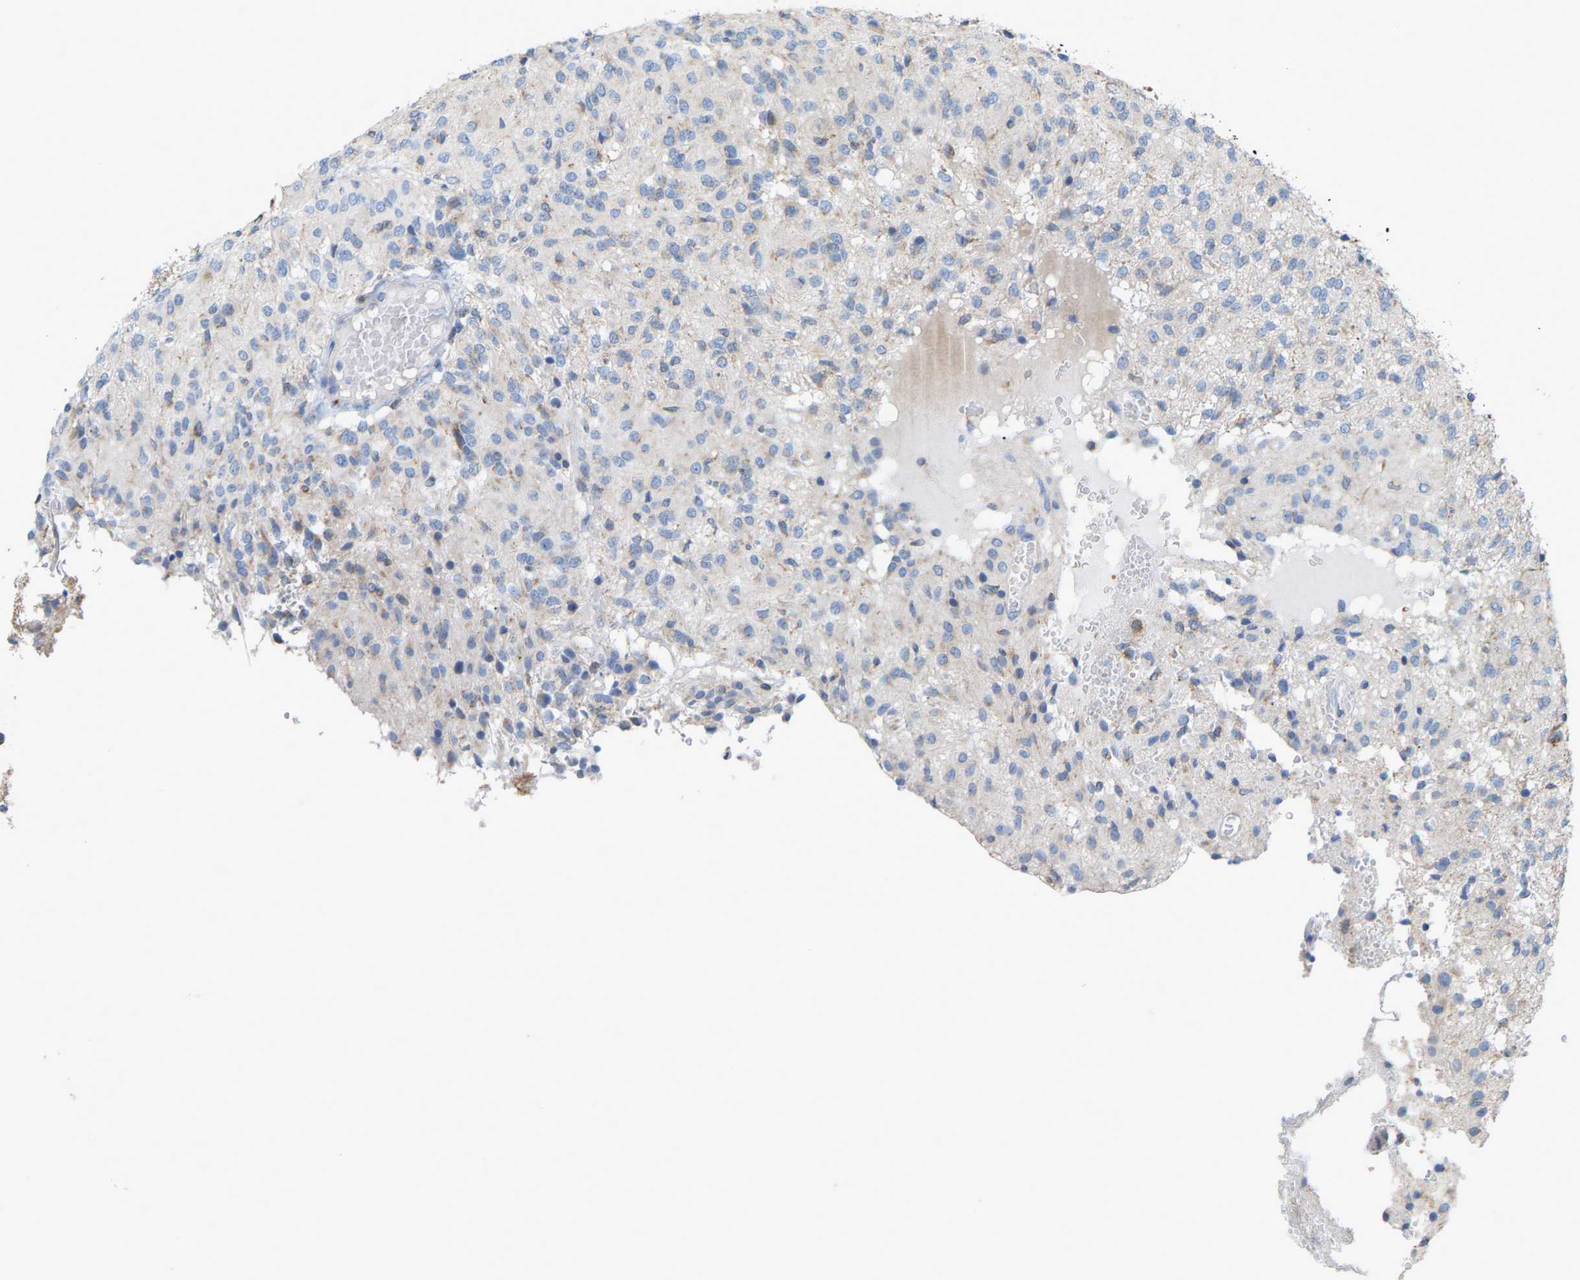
{"staining": {"intensity": "negative", "quantity": "none", "location": "none"}, "tissue": "glioma", "cell_type": "Tumor cells", "image_type": "cancer", "snomed": [{"axis": "morphology", "description": "Glioma, malignant, High grade"}, {"axis": "topography", "description": "Brain"}], "caption": "The micrograph displays no staining of tumor cells in glioma.", "gene": "CROT", "patient": {"sex": "female", "age": 59}}